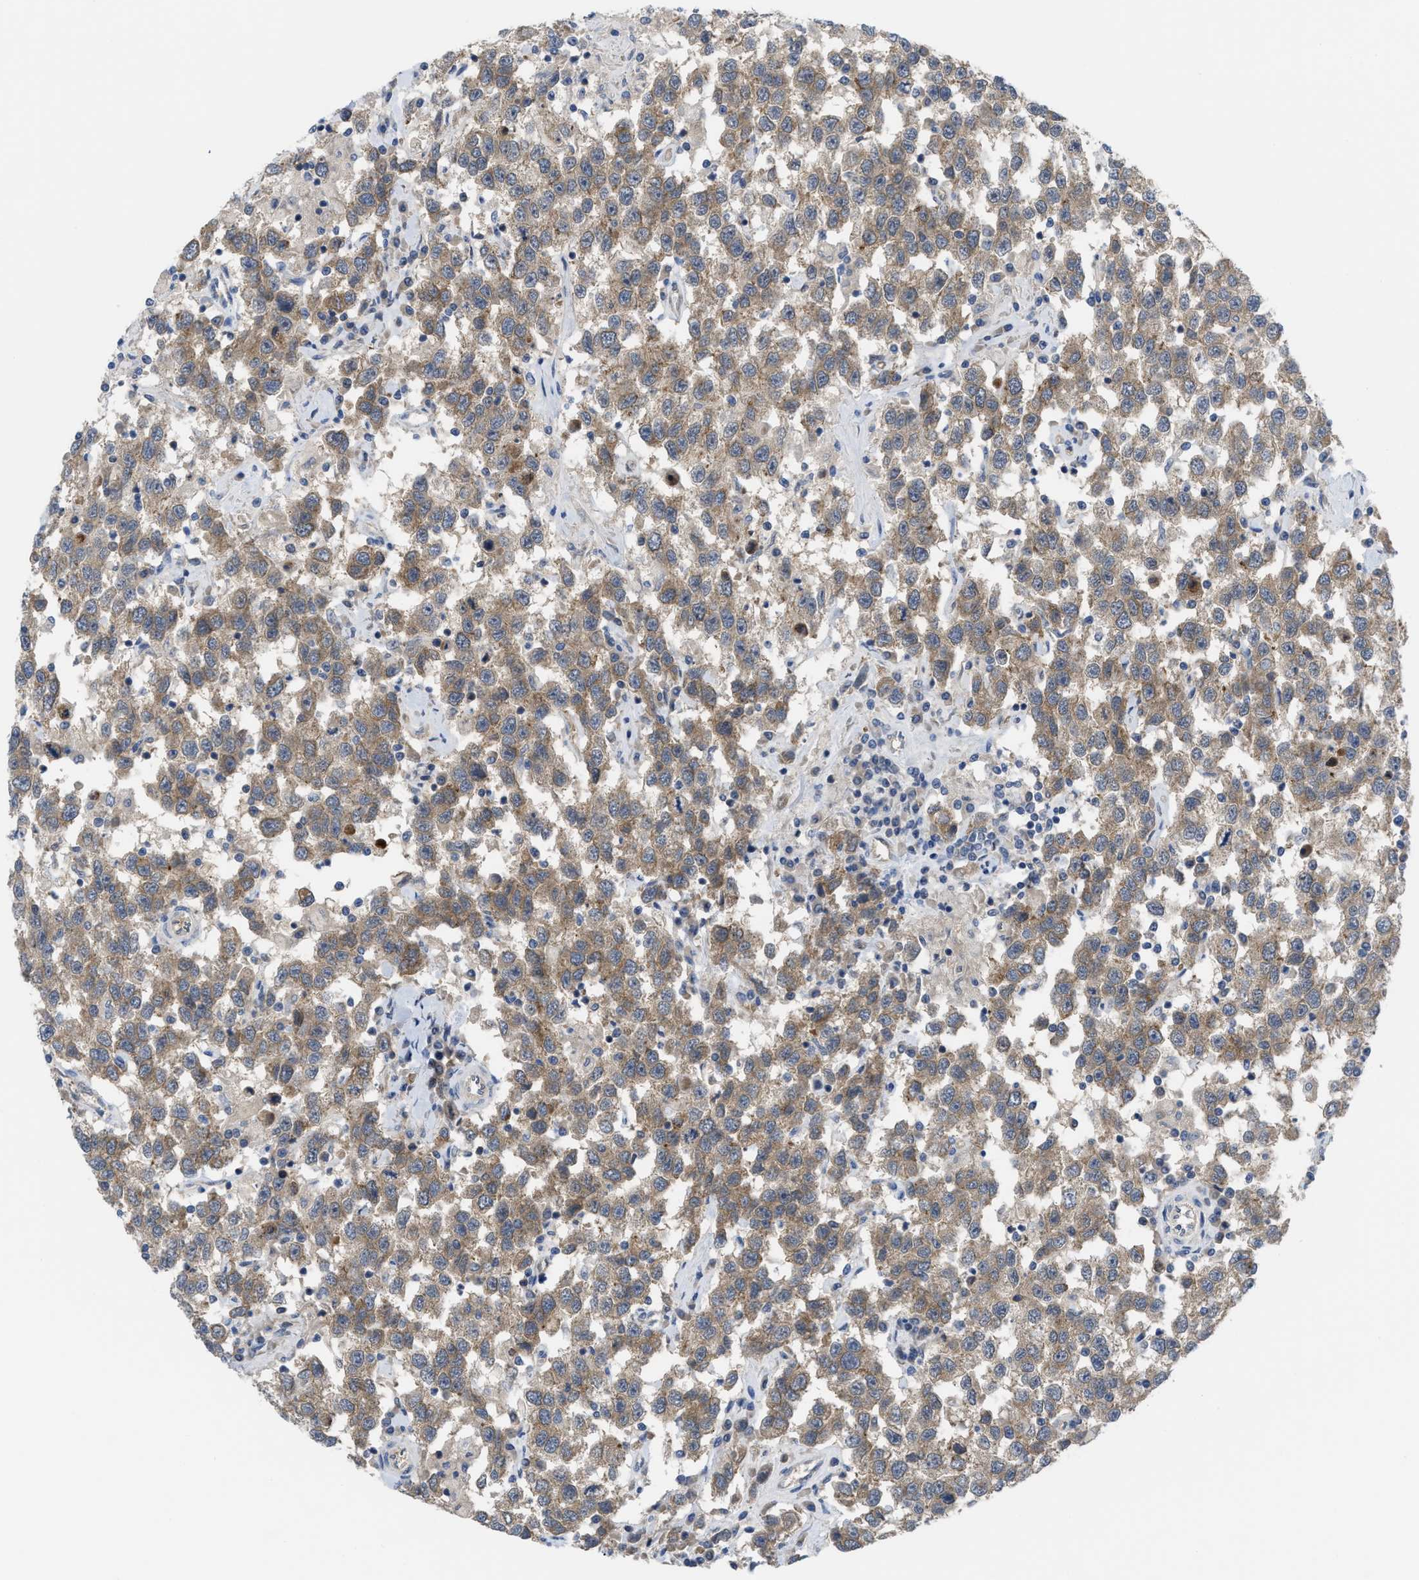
{"staining": {"intensity": "weak", "quantity": ">75%", "location": "cytoplasmic/membranous"}, "tissue": "testis cancer", "cell_type": "Tumor cells", "image_type": "cancer", "snomed": [{"axis": "morphology", "description": "Seminoma, NOS"}, {"axis": "topography", "description": "Testis"}], "caption": "Immunohistochemical staining of testis seminoma shows weak cytoplasmic/membranous protein staining in about >75% of tumor cells.", "gene": "LDAF1", "patient": {"sex": "male", "age": 41}}